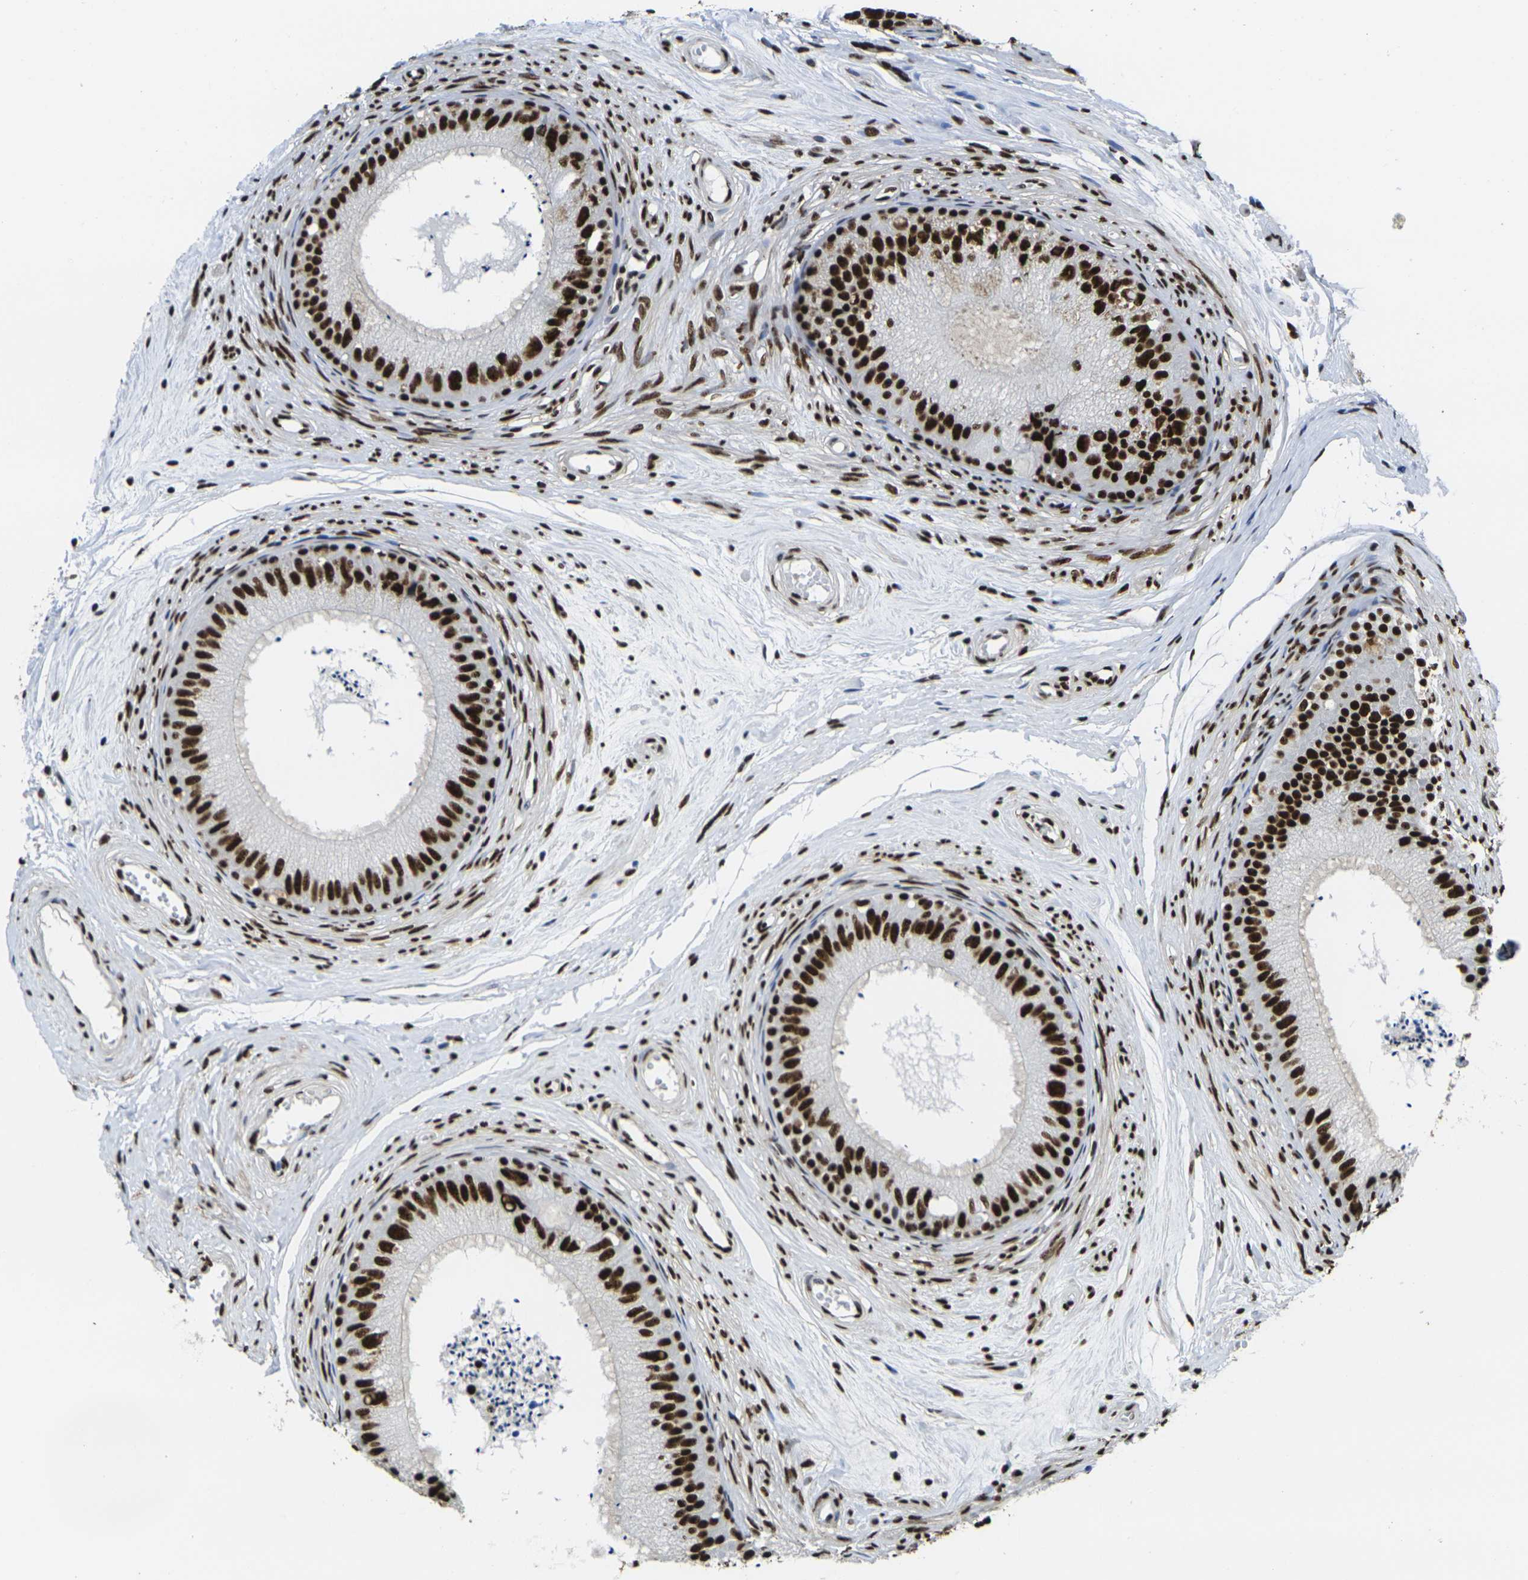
{"staining": {"intensity": "strong", "quantity": ">75%", "location": "nuclear"}, "tissue": "epididymis", "cell_type": "Glandular cells", "image_type": "normal", "snomed": [{"axis": "morphology", "description": "Normal tissue, NOS"}, {"axis": "topography", "description": "Epididymis"}], "caption": "Protein staining of normal epididymis reveals strong nuclear expression in about >75% of glandular cells.", "gene": "SMARCC1", "patient": {"sex": "male", "age": 56}}